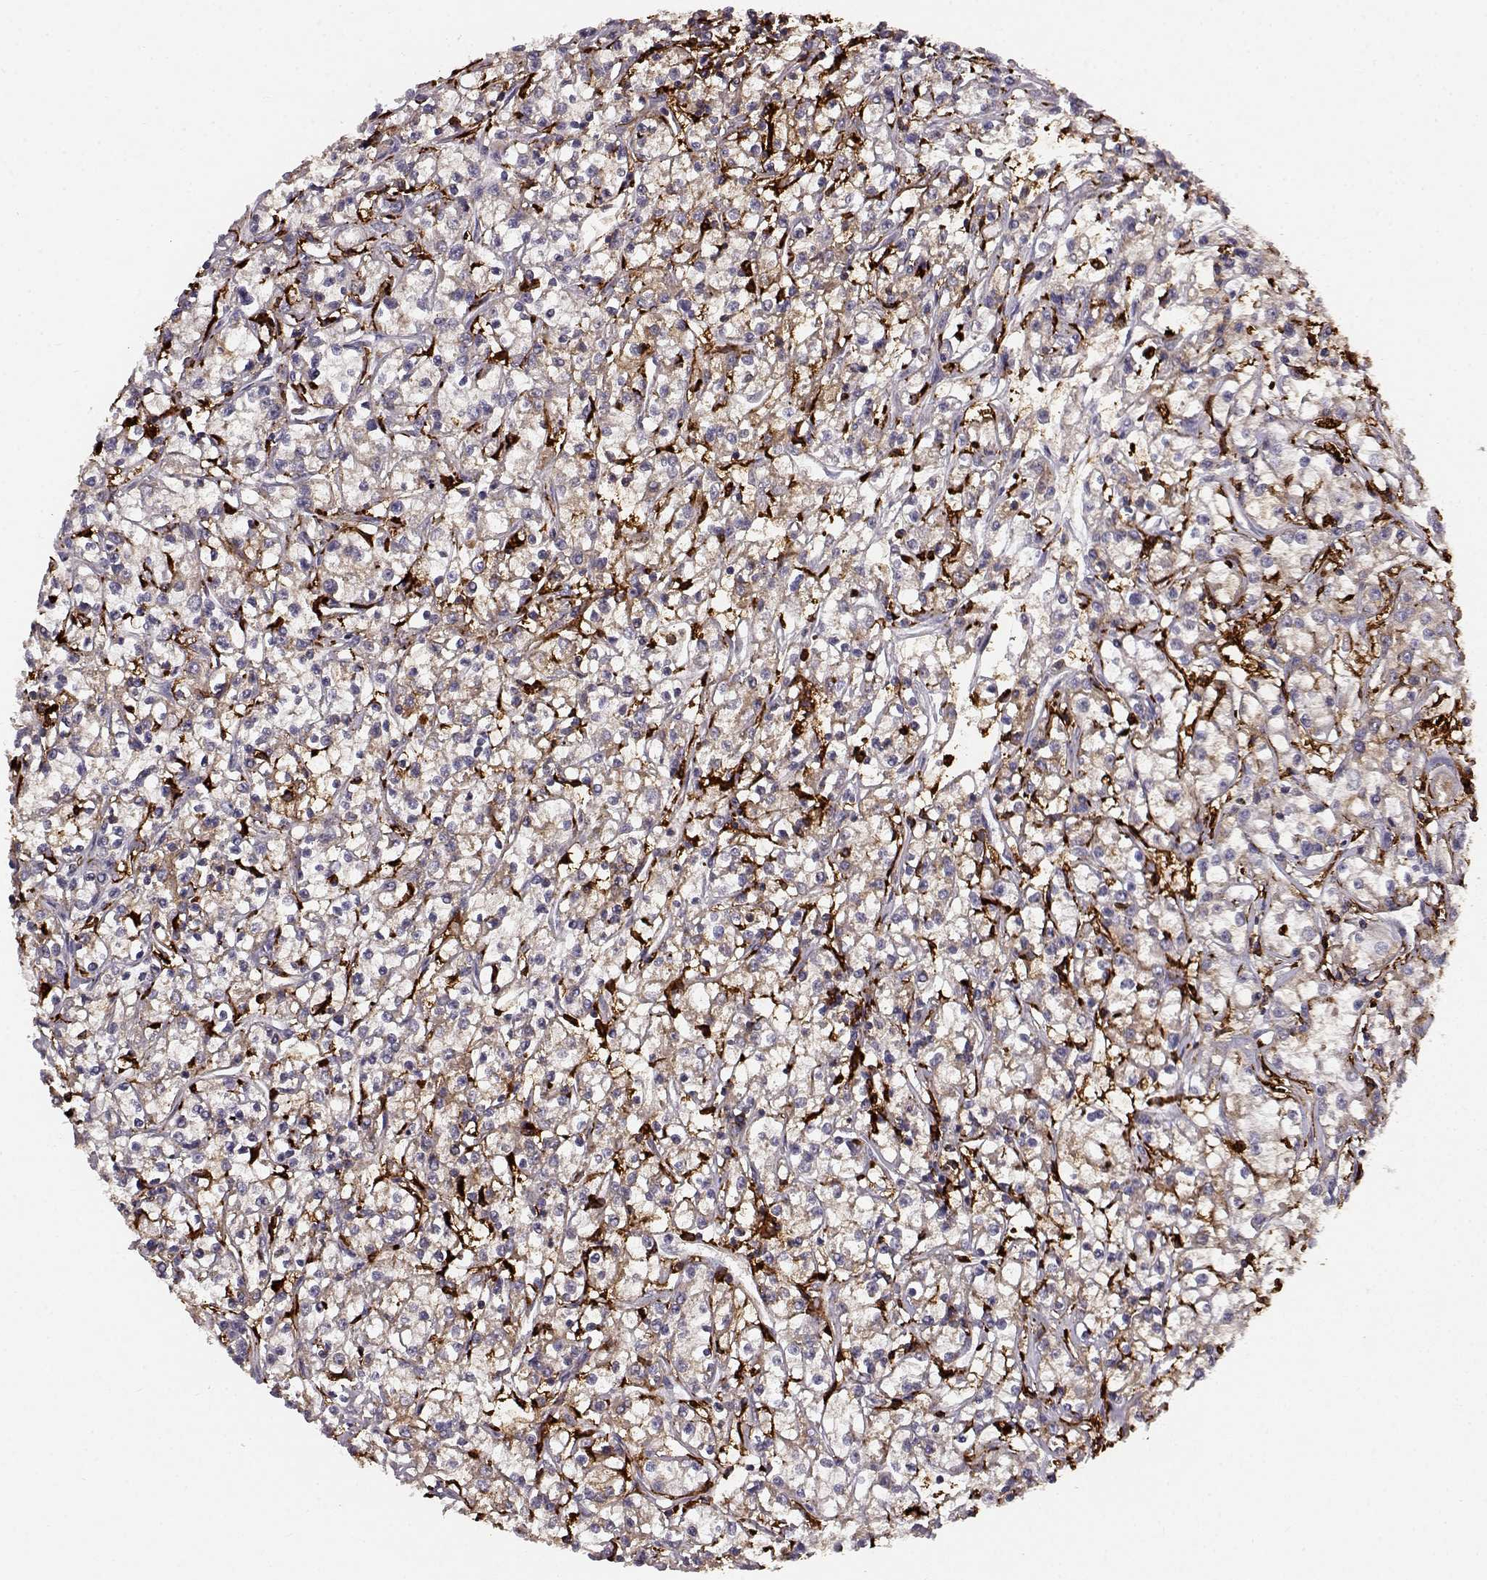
{"staining": {"intensity": "negative", "quantity": "none", "location": "none"}, "tissue": "renal cancer", "cell_type": "Tumor cells", "image_type": "cancer", "snomed": [{"axis": "morphology", "description": "Adenocarcinoma, NOS"}, {"axis": "topography", "description": "Kidney"}], "caption": "High magnification brightfield microscopy of renal cancer stained with DAB (brown) and counterstained with hematoxylin (blue): tumor cells show no significant expression.", "gene": "CCNF", "patient": {"sex": "female", "age": 59}}